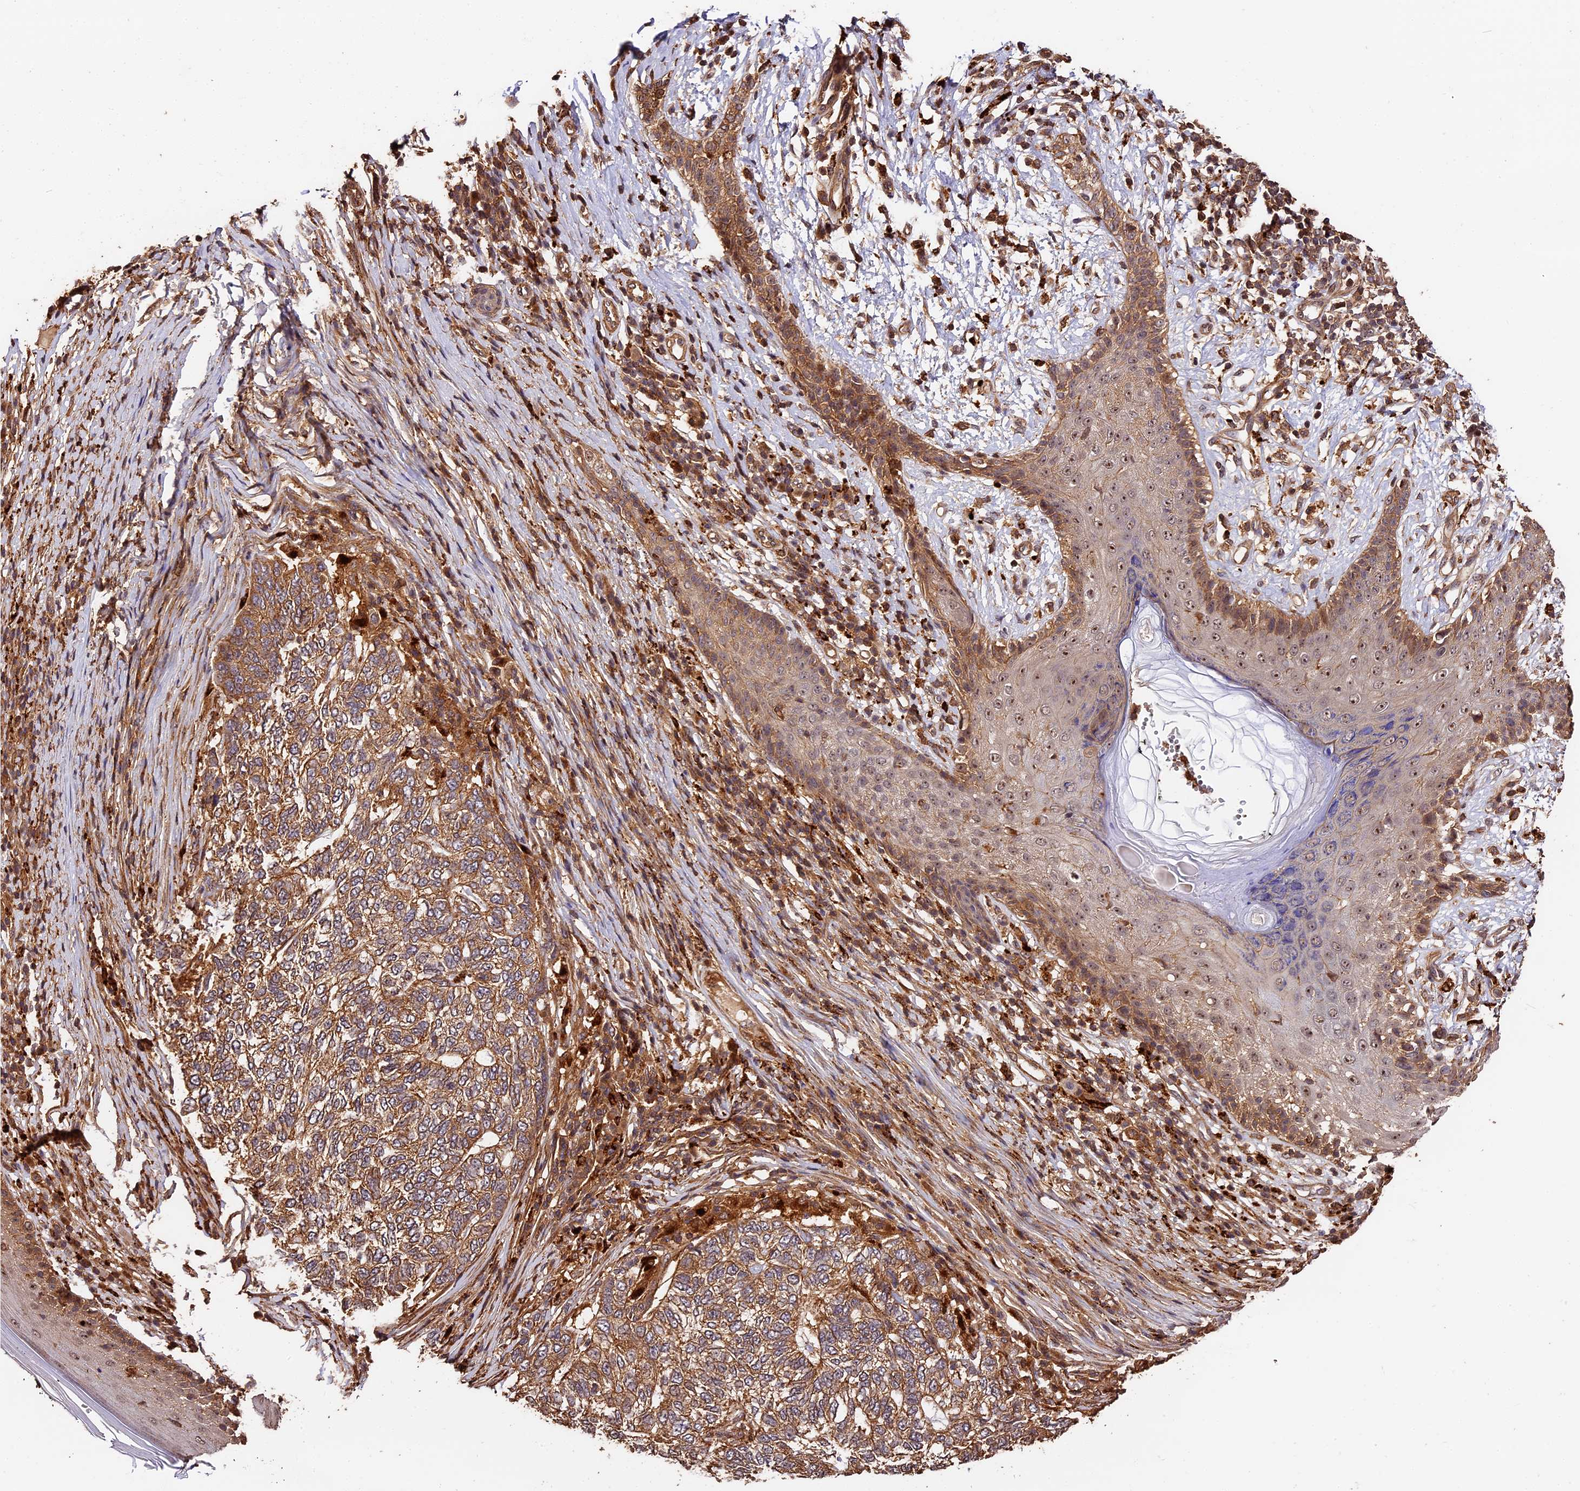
{"staining": {"intensity": "moderate", "quantity": ">75%", "location": "cytoplasmic/membranous"}, "tissue": "skin cancer", "cell_type": "Tumor cells", "image_type": "cancer", "snomed": [{"axis": "morphology", "description": "Basal cell carcinoma"}, {"axis": "topography", "description": "Skin"}], "caption": "Immunohistochemistry micrograph of neoplastic tissue: human basal cell carcinoma (skin) stained using immunohistochemistry (IHC) shows medium levels of moderate protein expression localized specifically in the cytoplasmic/membranous of tumor cells, appearing as a cytoplasmic/membranous brown color.", "gene": "MMP15", "patient": {"sex": "female", "age": 65}}